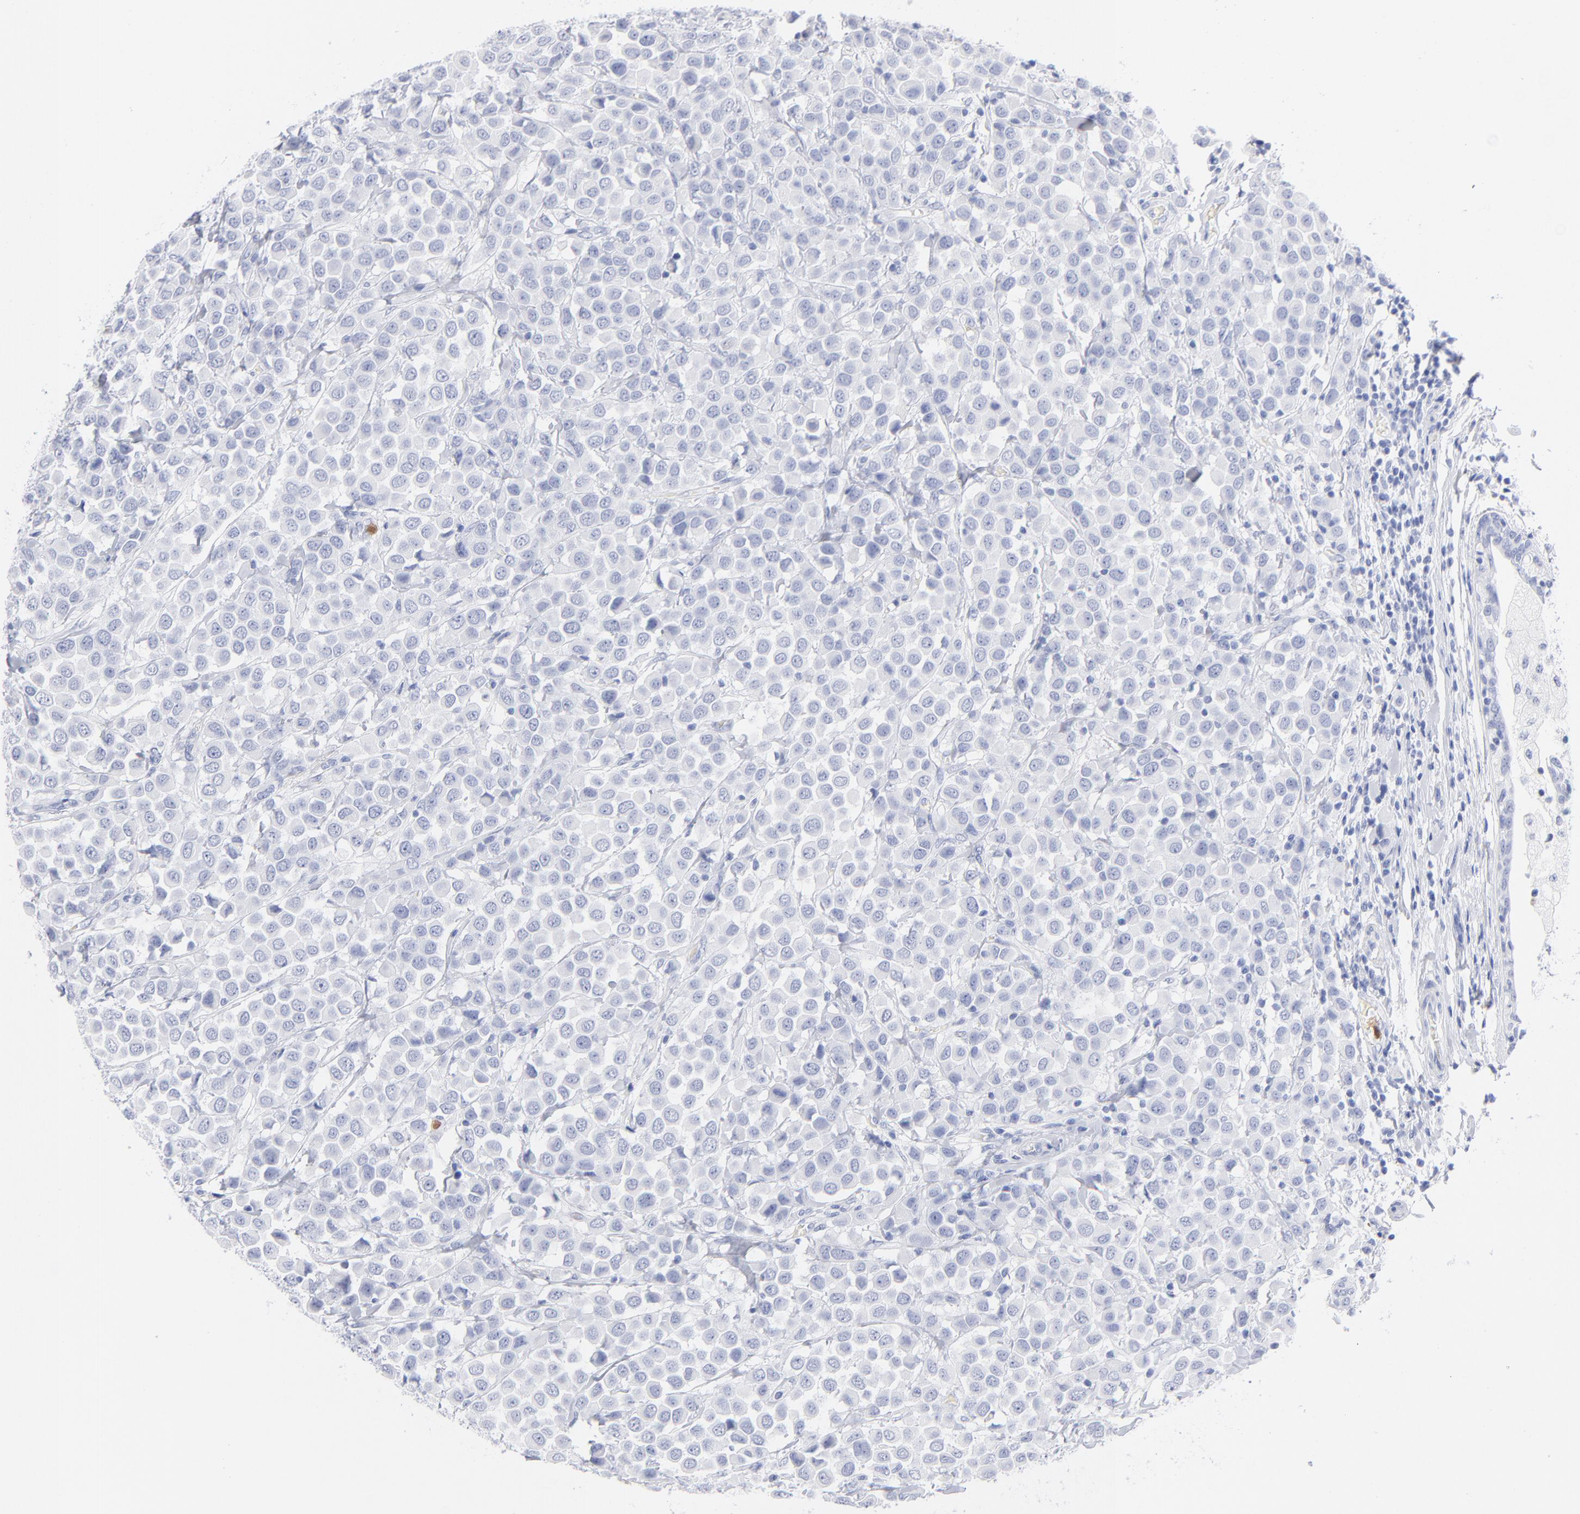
{"staining": {"intensity": "negative", "quantity": "none", "location": "none"}, "tissue": "breast cancer", "cell_type": "Tumor cells", "image_type": "cancer", "snomed": [{"axis": "morphology", "description": "Duct carcinoma"}, {"axis": "topography", "description": "Breast"}], "caption": "A high-resolution histopathology image shows IHC staining of breast cancer (intraductal carcinoma), which demonstrates no significant positivity in tumor cells.", "gene": "ARG1", "patient": {"sex": "female", "age": 61}}